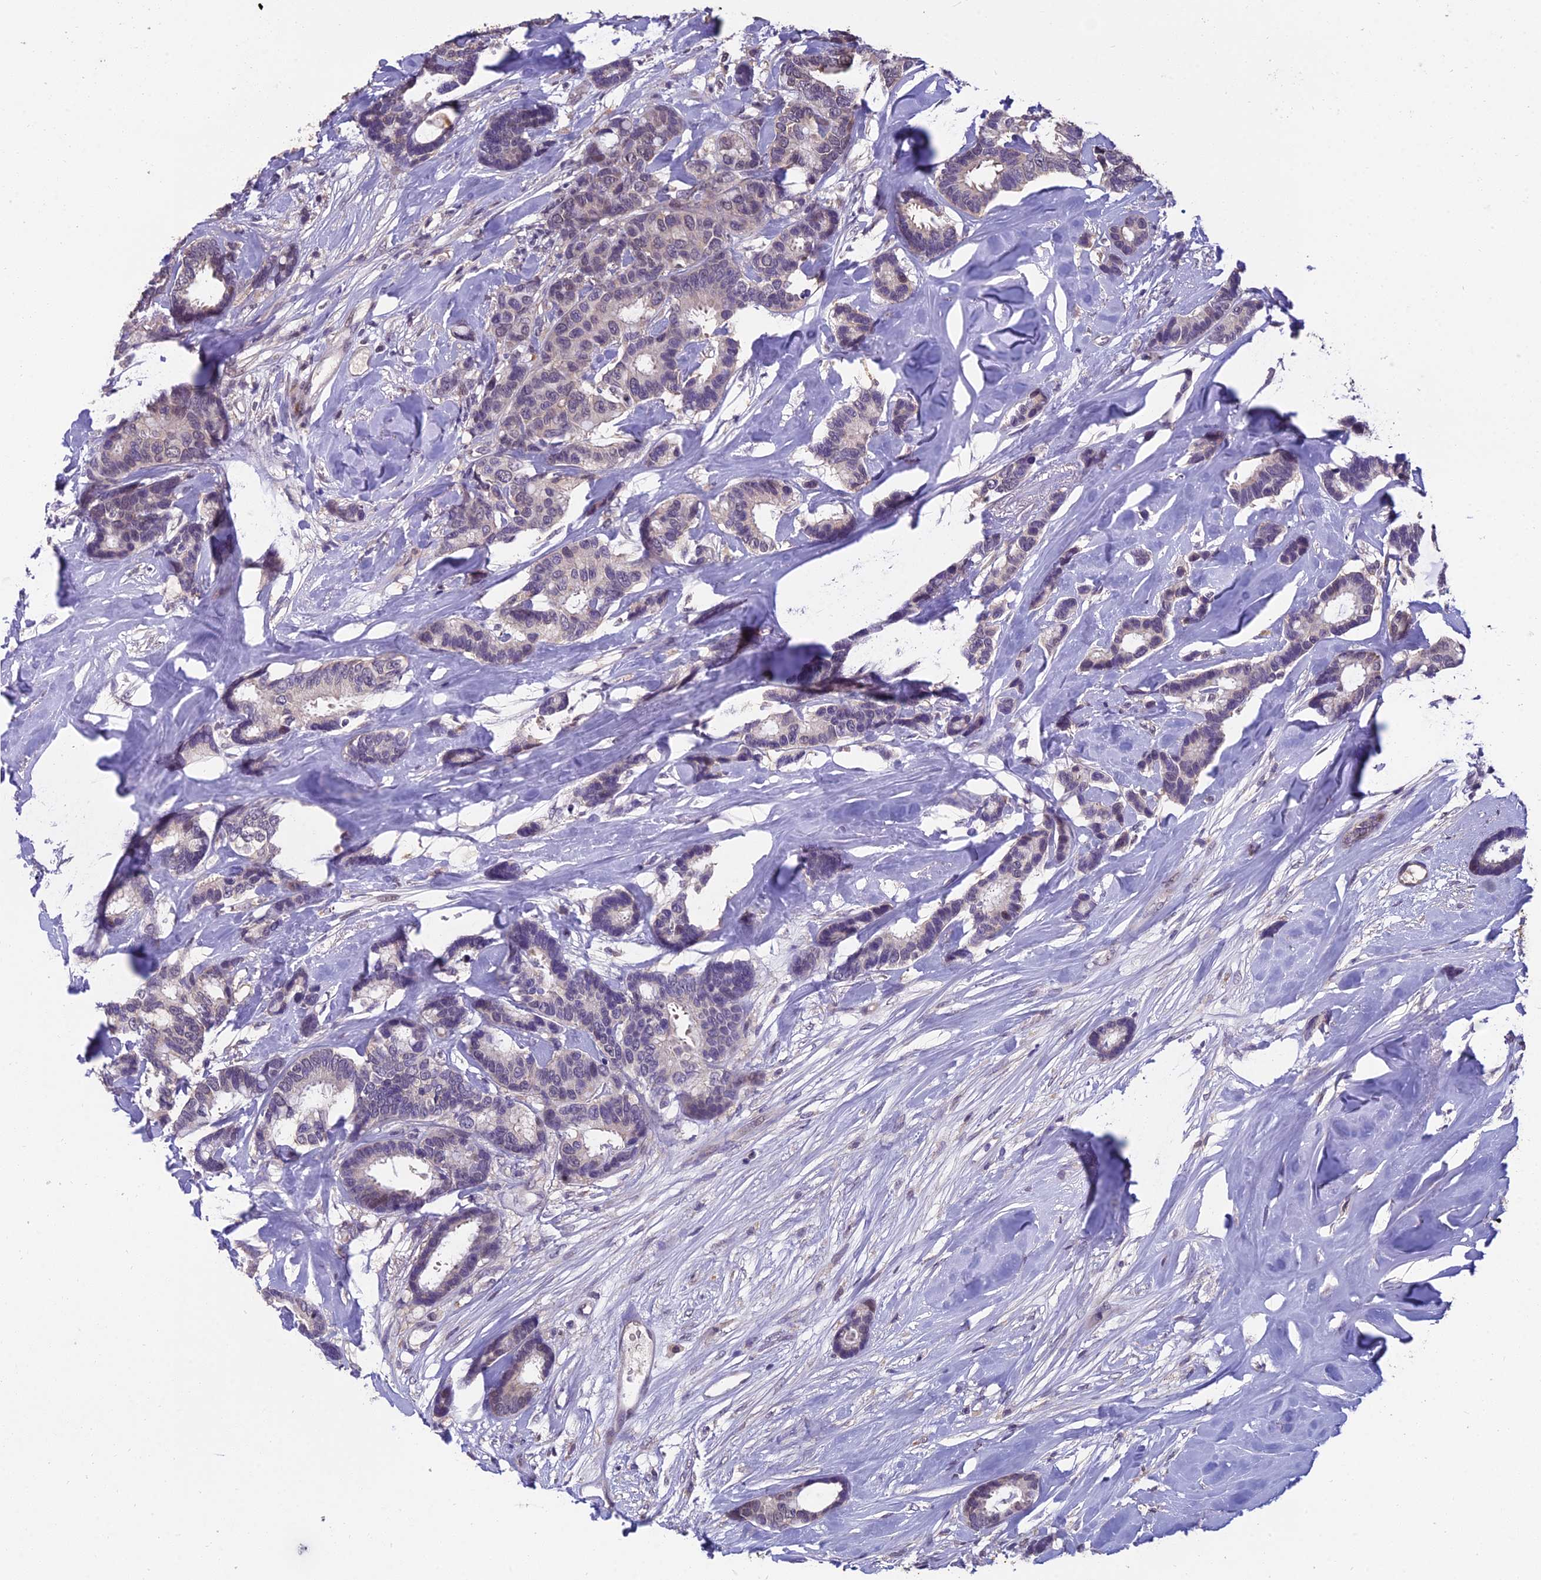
{"staining": {"intensity": "negative", "quantity": "none", "location": "none"}, "tissue": "breast cancer", "cell_type": "Tumor cells", "image_type": "cancer", "snomed": [{"axis": "morphology", "description": "Duct carcinoma"}, {"axis": "topography", "description": "Breast"}], "caption": "High magnification brightfield microscopy of breast intraductal carcinoma stained with DAB (3,3'-diaminobenzidine) (brown) and counterstained with hematoxylin (blue): tumor cells show no significant staining. (DAB immunohistochemistry with hematoxylin counter stain).", "gene": "GRWD1", "patient": {"sex": "female", "age": 87}}